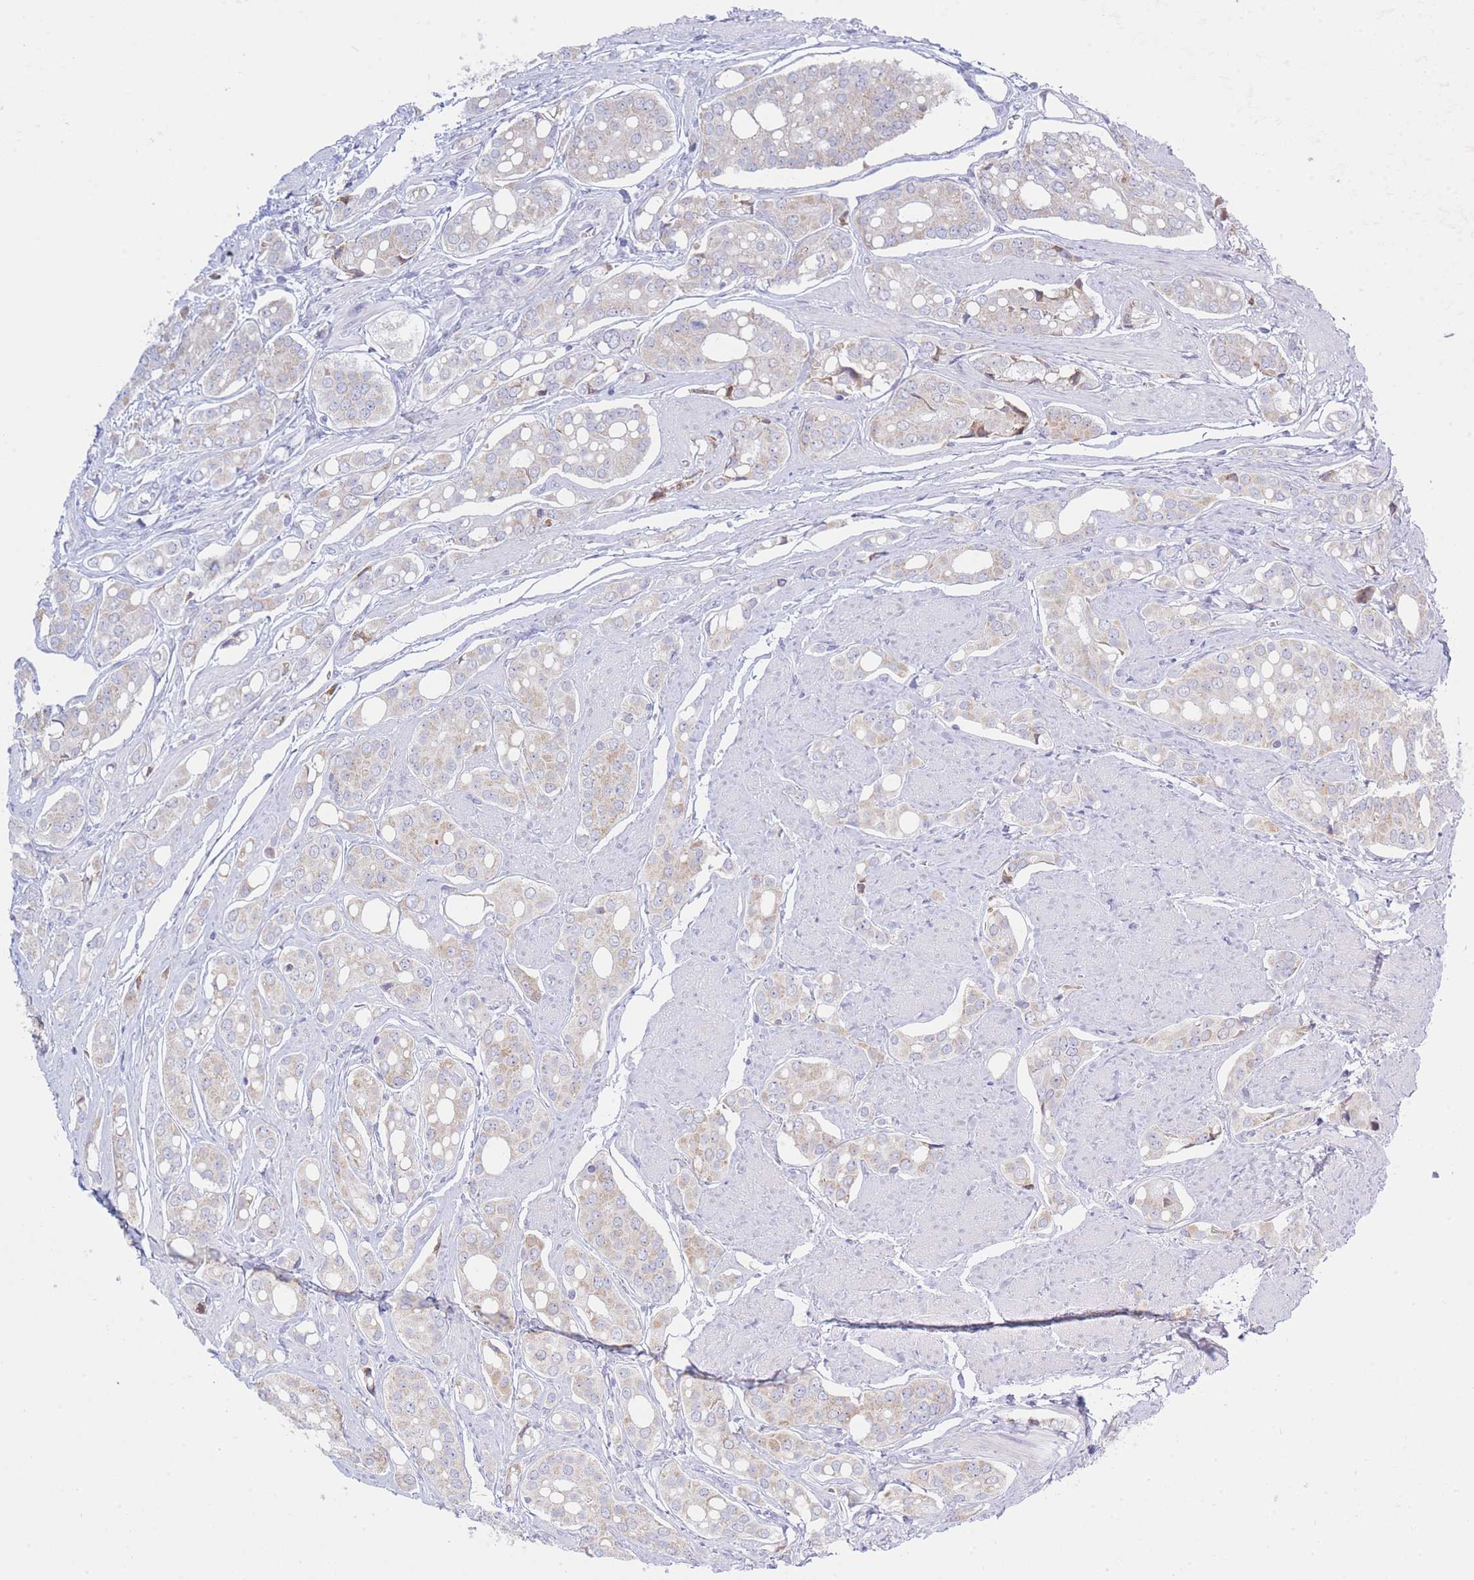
{"staining": {"intensity": "weak", "quantity": "25%-75%", "location": "cytoplasmic/membranous"}, "tissue": "prostate cancer", "cell_type": "Tumor cells", "image_type": "cancer", "snomed": [{"axis": "morphology", "description": "Adenocarcinoma, High grade"}, {"axis": "topography", "description": "Prostate"}], "caption": "This is a micrograph of IHC staining of adenocarcinoma (high-grade) (prostate), which shows weak staining in the cytoplasmic/membranous of tumor cells.", "gene": "NANP", "patient": {"sex": "male", "age": 71}}